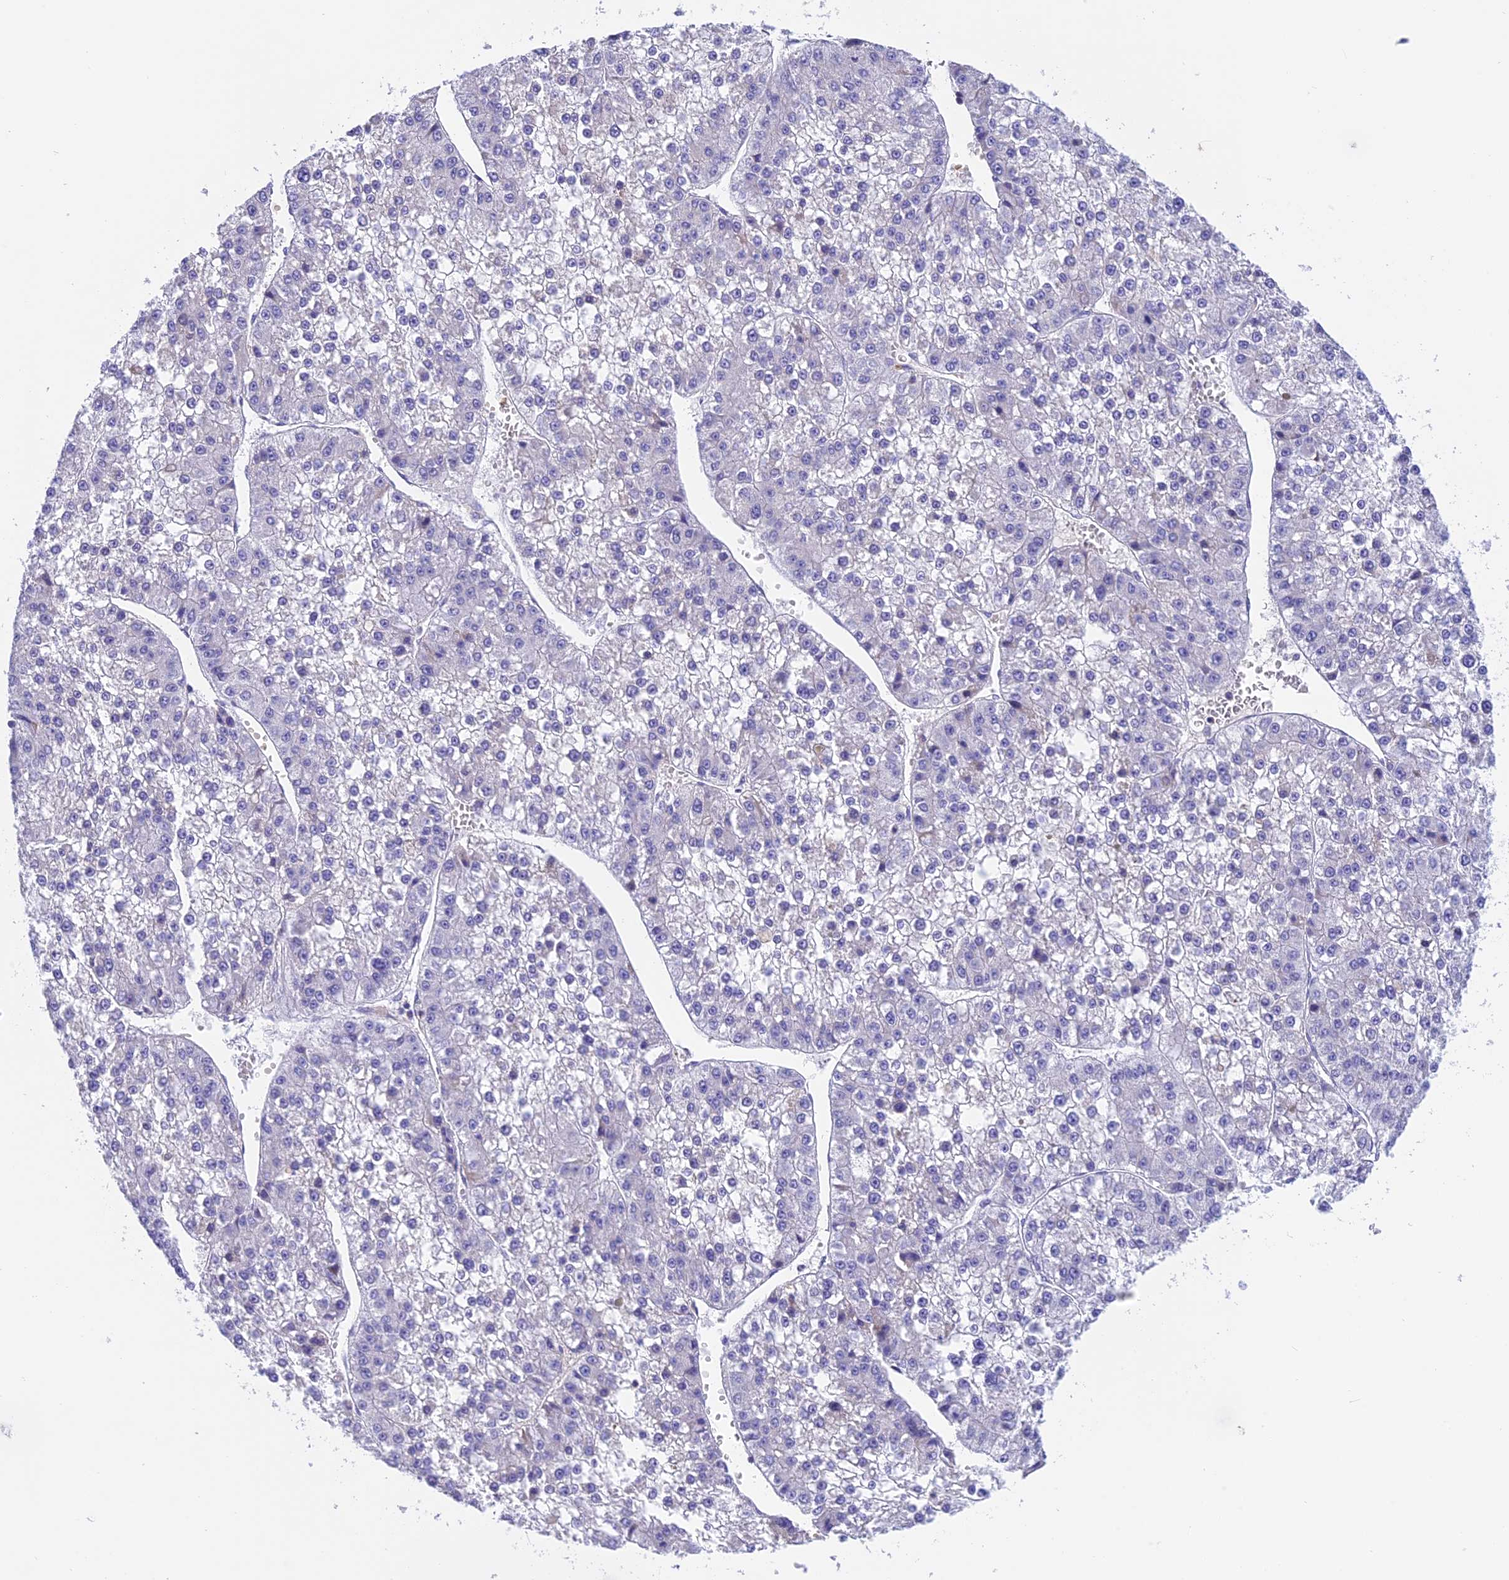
{"staining": {"intensity": "negative", "quantity": "none", "location": "none"}, "tissue": "liver cancer", "cell_type": "Tumor cells", "image_type": "cancer", "snomed": [{"axis": "morphology", "description": "Carcinoma, Hepatocellular, NOS"}, {"axis": "topography", "description": "Liver"}], "caption": "The photomicrograph shows no significant staining in tumor cells of hepatocellular carcinoma (liver). Nuclei are stained in blue.", "gene": "LPXN", "patient": {"sex": "female", "age": 73}}